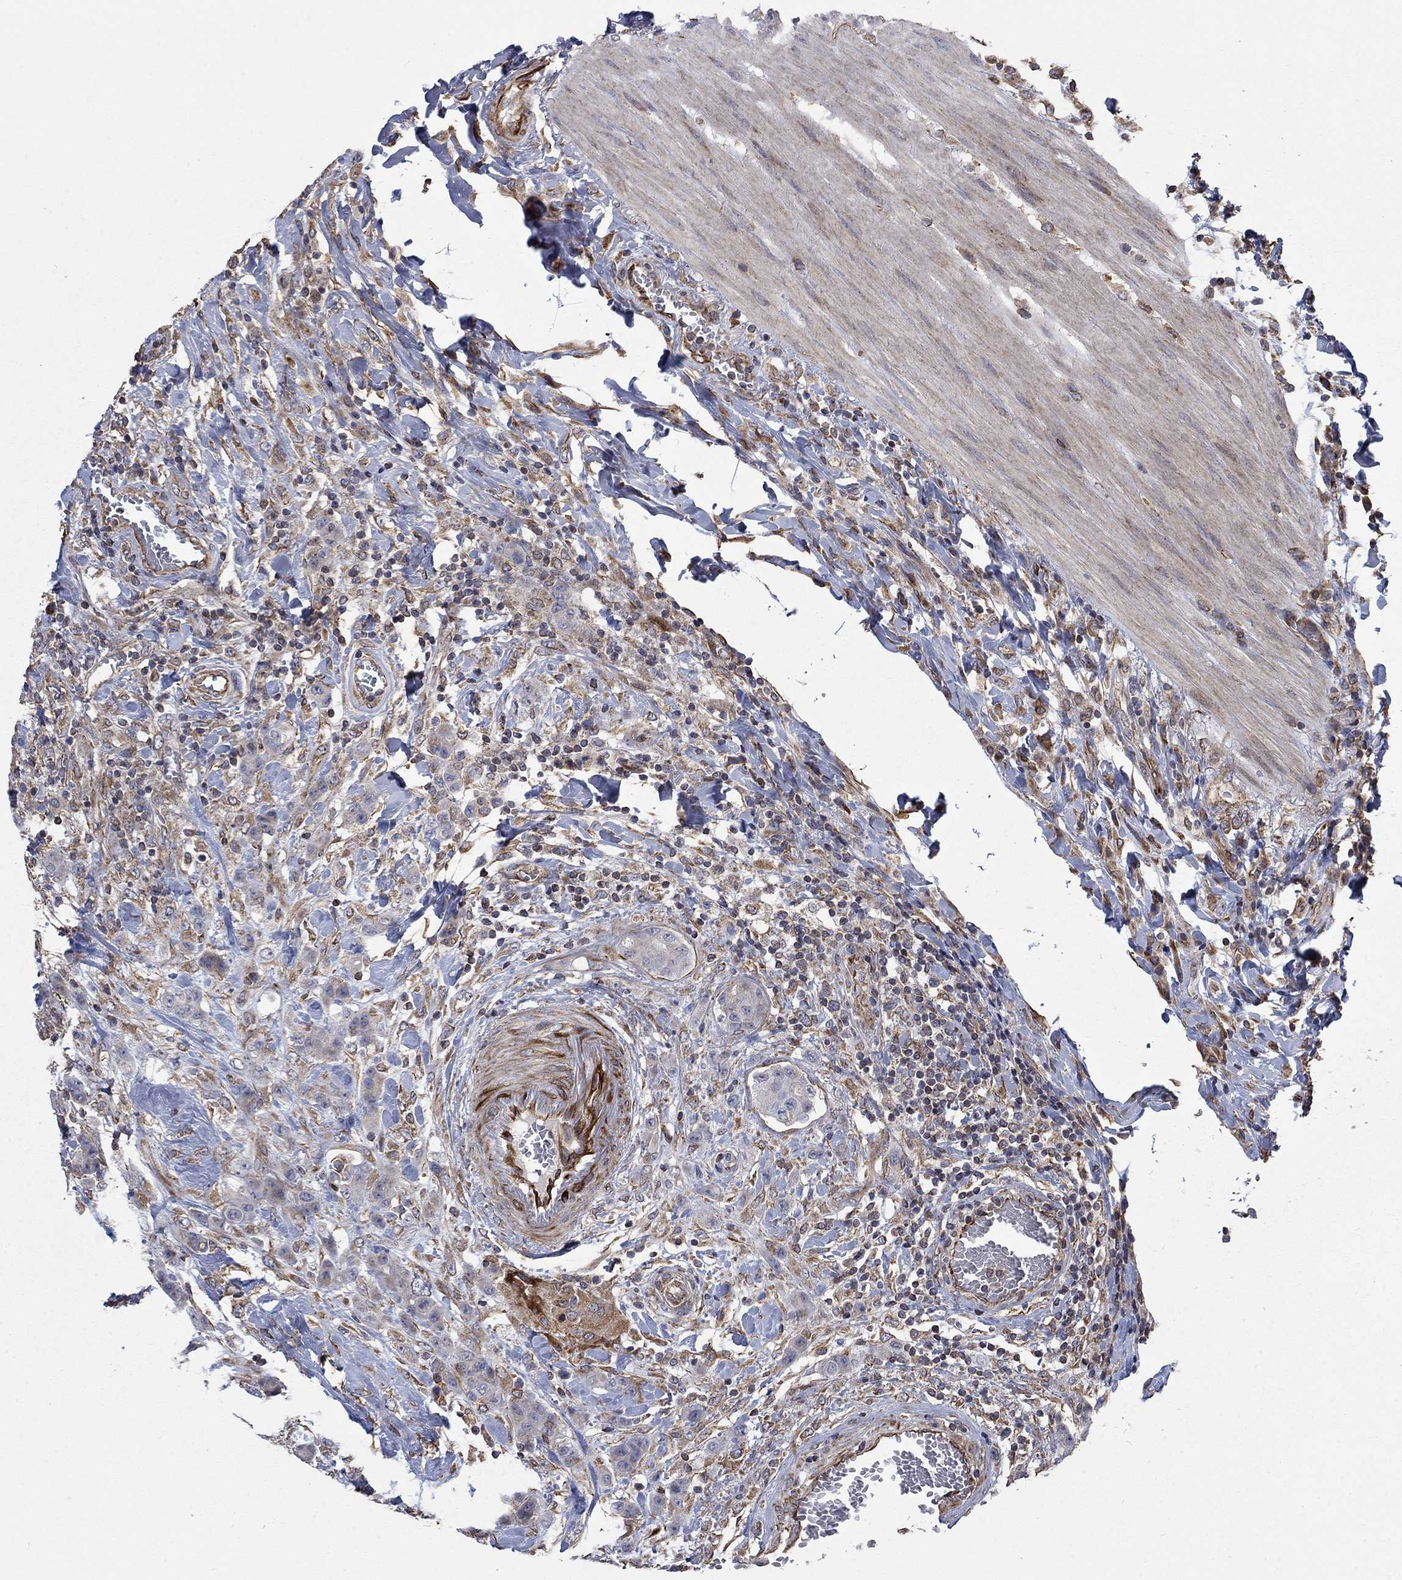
{"staining": {"intensity": "moderate", "quantity": "<25%", "location": "cytoplasmic/membranous"}, "tissue": "colorectal cancer", "cell_type": "Tumor cells", "image_type": "cancer", "snomed": [{"axis": "morphology", "description": "Adenocarcinoma, NOS"}, {"axis": "topography", "description": "Colon"}], "caption": "Human colorectal cancer stained with a protein marker exhibits moderate staining in tumor cells.", "gene": "NDUFC1", "patient": {"sex": "female", "age": 48}}